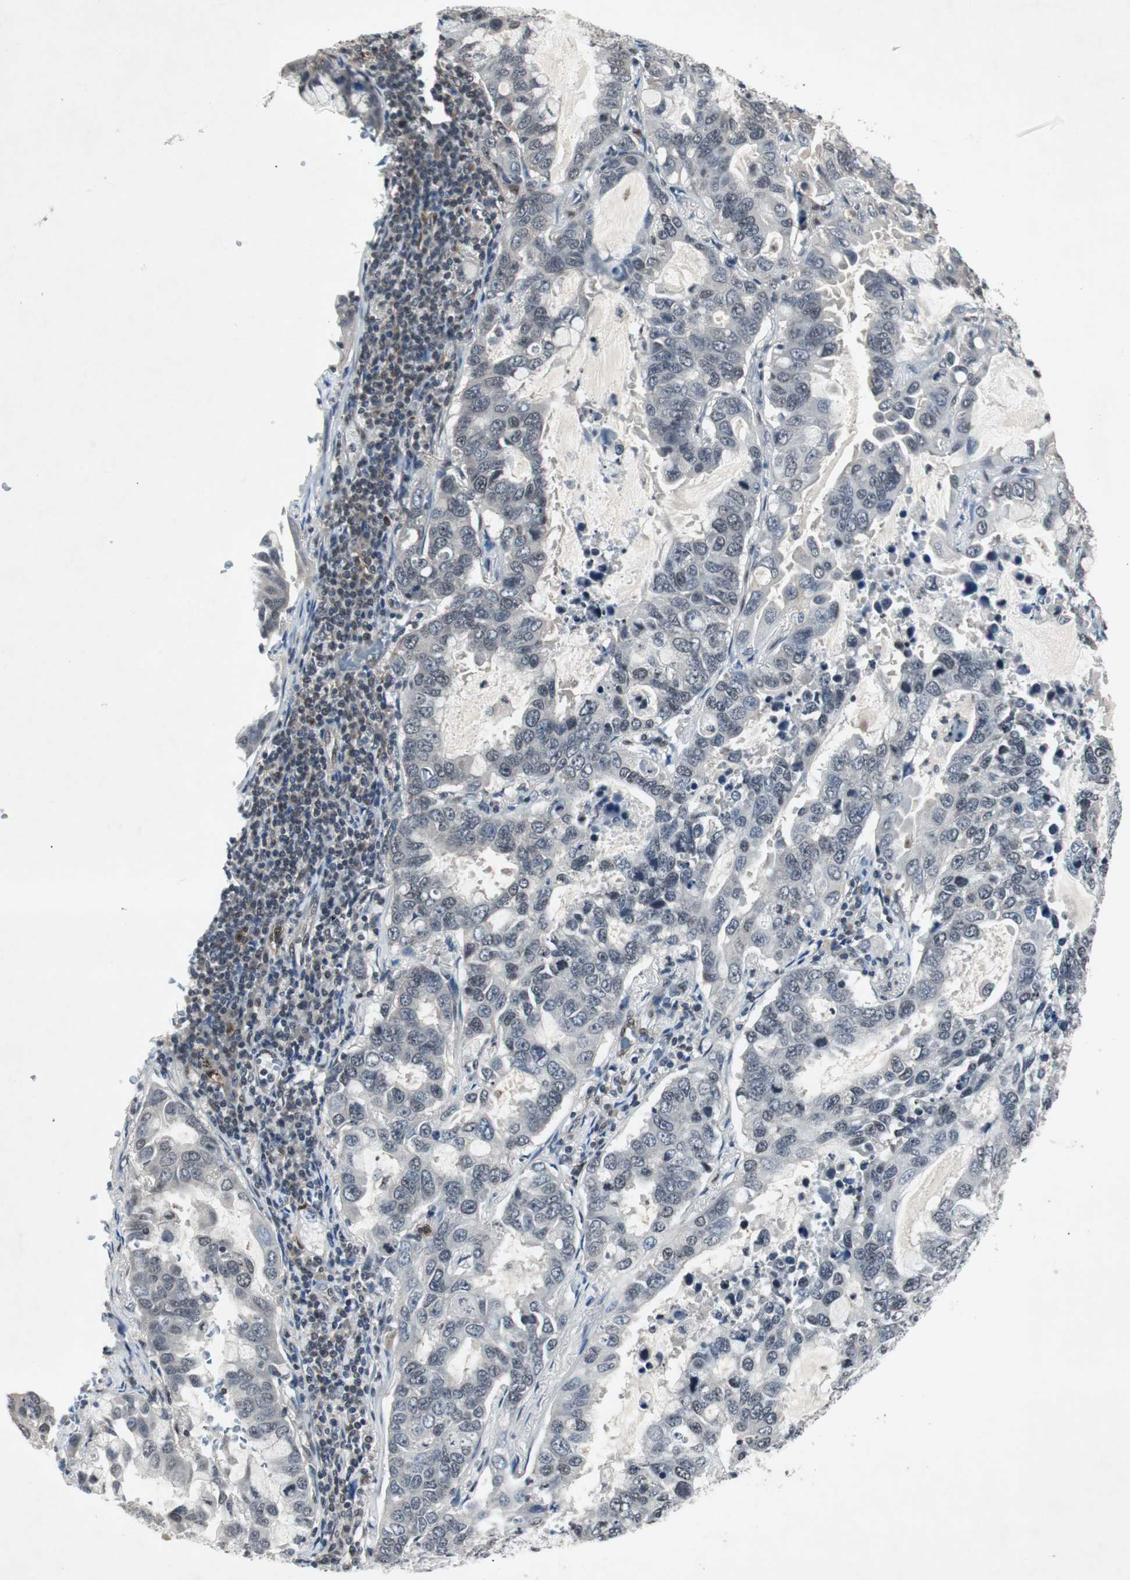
{"staining": {"intensity": "negative", "quantity": "none", "location": "none"}, "tissue": "lung cancer", "cell_type": "Tumor cells", "image_type": "cancer", "snomed": [{"axis": "morphology", "description": "Adenocarcinoma, NOS"}, {"axis": "topography", "description": "Lung"}], "caption": "This is an IHC histopathology image of lung adenocarcinoma. There is no positivity in tumor cells.", "gene": "SMAD1", "patient": {"sex": "male", "age": 64}}